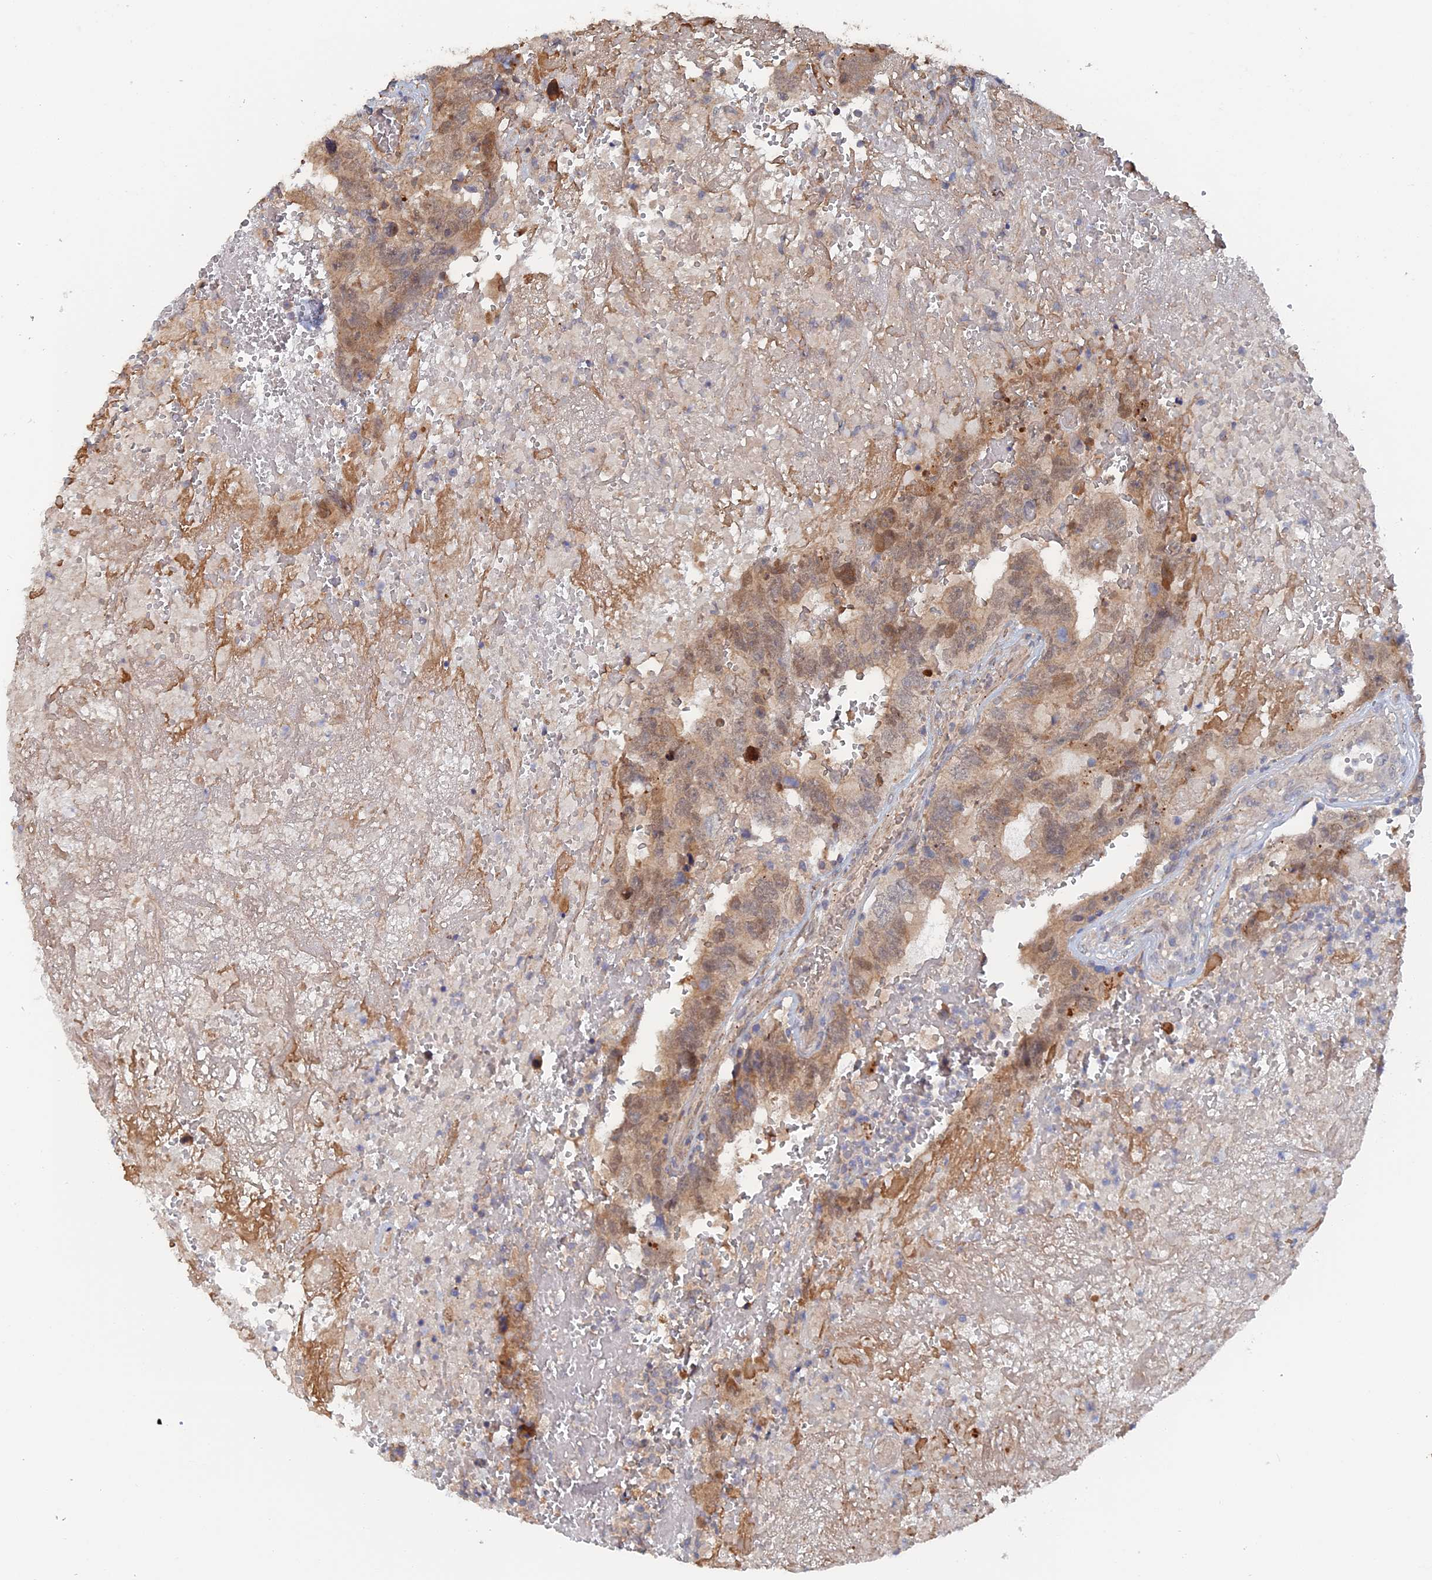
{"staining": {"intensity": "weak", "quantity": "25%-75%", "location": "cytoplasmic/membranous,nuclear"}, "tissue": "testis cancer", "cell_type": "Tumor cells", "image_type": "cancer", "snomed": [{"axis": "morphology", "description": "Carcinoma, Embryonal, NOS"}, {"axis": "topography", "description": "Testis"}], "caption": "Testis embryonal carcinoma stained with DAB IHC demonstrates low levels of weak cytoplasmic/membranous and nuclear expression in about 25%-75% of tumor cells. (DAB IHC, brown staining for protein, blue staining for nuclei).", "gene": "ELOVL6", "patient": {"sex": "male", "age": 45}}